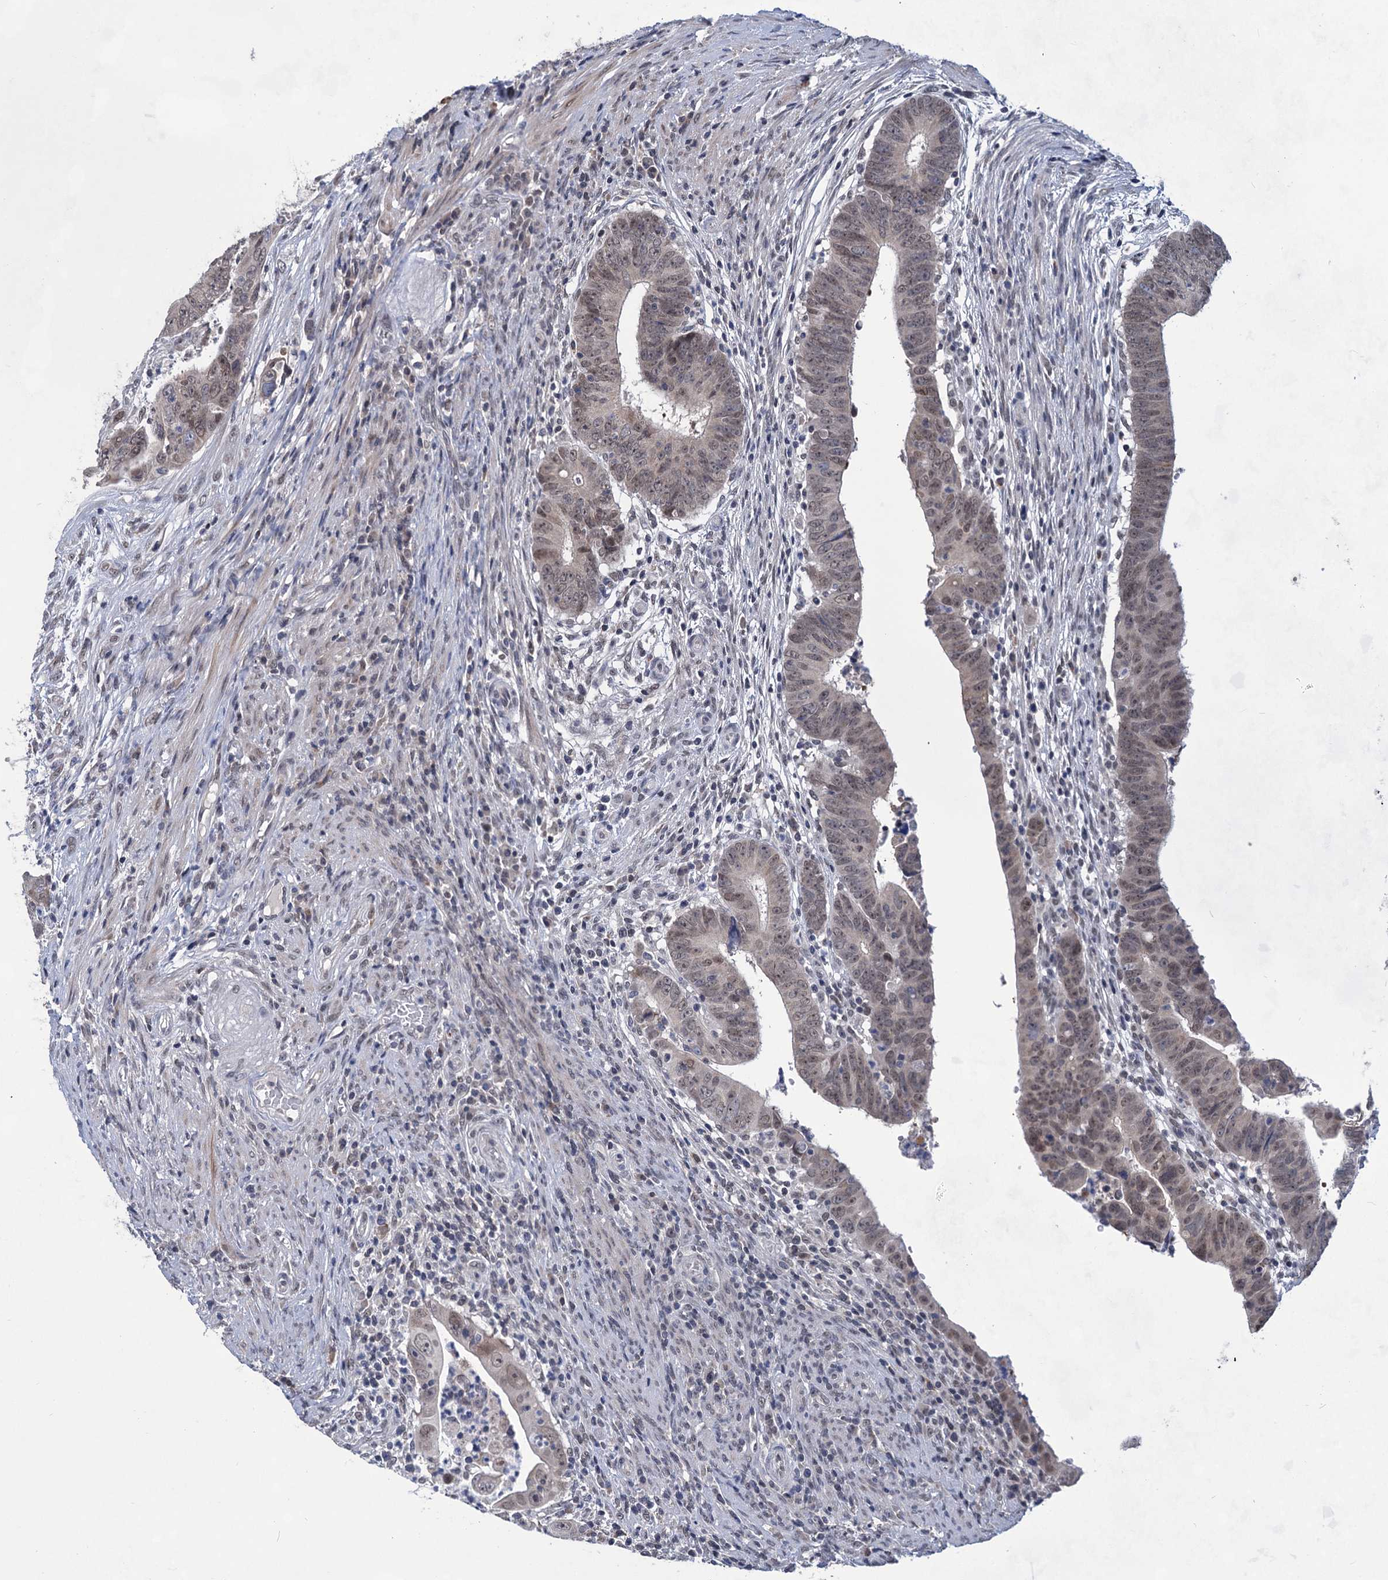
{"staining": {"intensity": "negative", "quantity": "none", "location": "none"}, "tissue": "colorectal cancer", "cell_type": "Tumor cells", "image_type": "cancer", "snomed": [{"axis": "morphology", "description": "Normal tissue, NOS"}, {"axis": "morphology", "description": "Adenocarcinoma, NOS"}, {"axis": "topography", "description": "Rectum"}], "caption": "An immunohistochemistry (IHC) histopathology image of colorectal adenocarcinoma is shown. There is no staining in tumor cells of colorectal adenocarcinoma. (Brightfield microscopy of DAB (3,3'-diaminobenzidine) immunohistochemistry at high magnification).", "gene": "TTC17", "patient": {"sex": "female", "age": 65}}